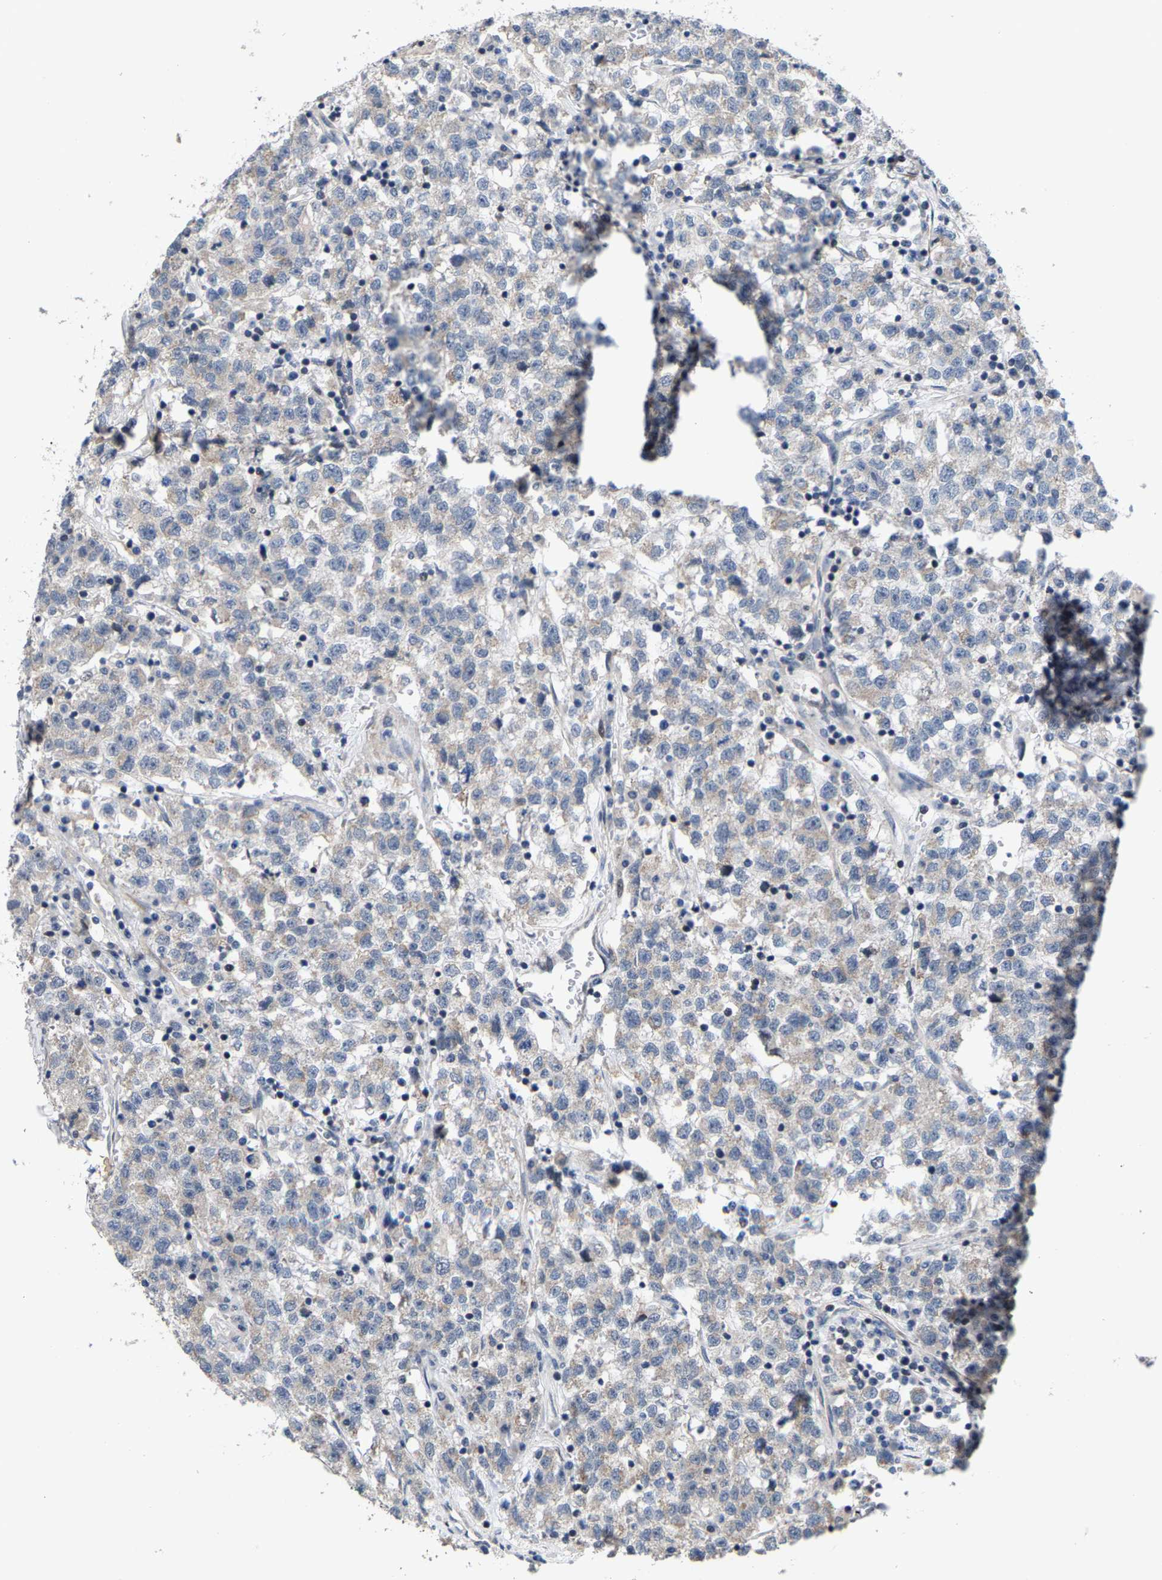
{"staining": {"intensity": "negative", "quantity": "none", "location": "none"}, "tissue": "testis cancer", "cell_type": "Tumor cells", "image_type": "cancer", "snomed": [{"axis": "morphology", "description": "Seminoma, NOS"}, {"axis": "topography", "description": "Testis"}], "caption": "The histopathology image shows no staining of tumor cells in testis seminoma.", "gene": "TDRKH", "patient": {"sex": "male", "age": 22}}